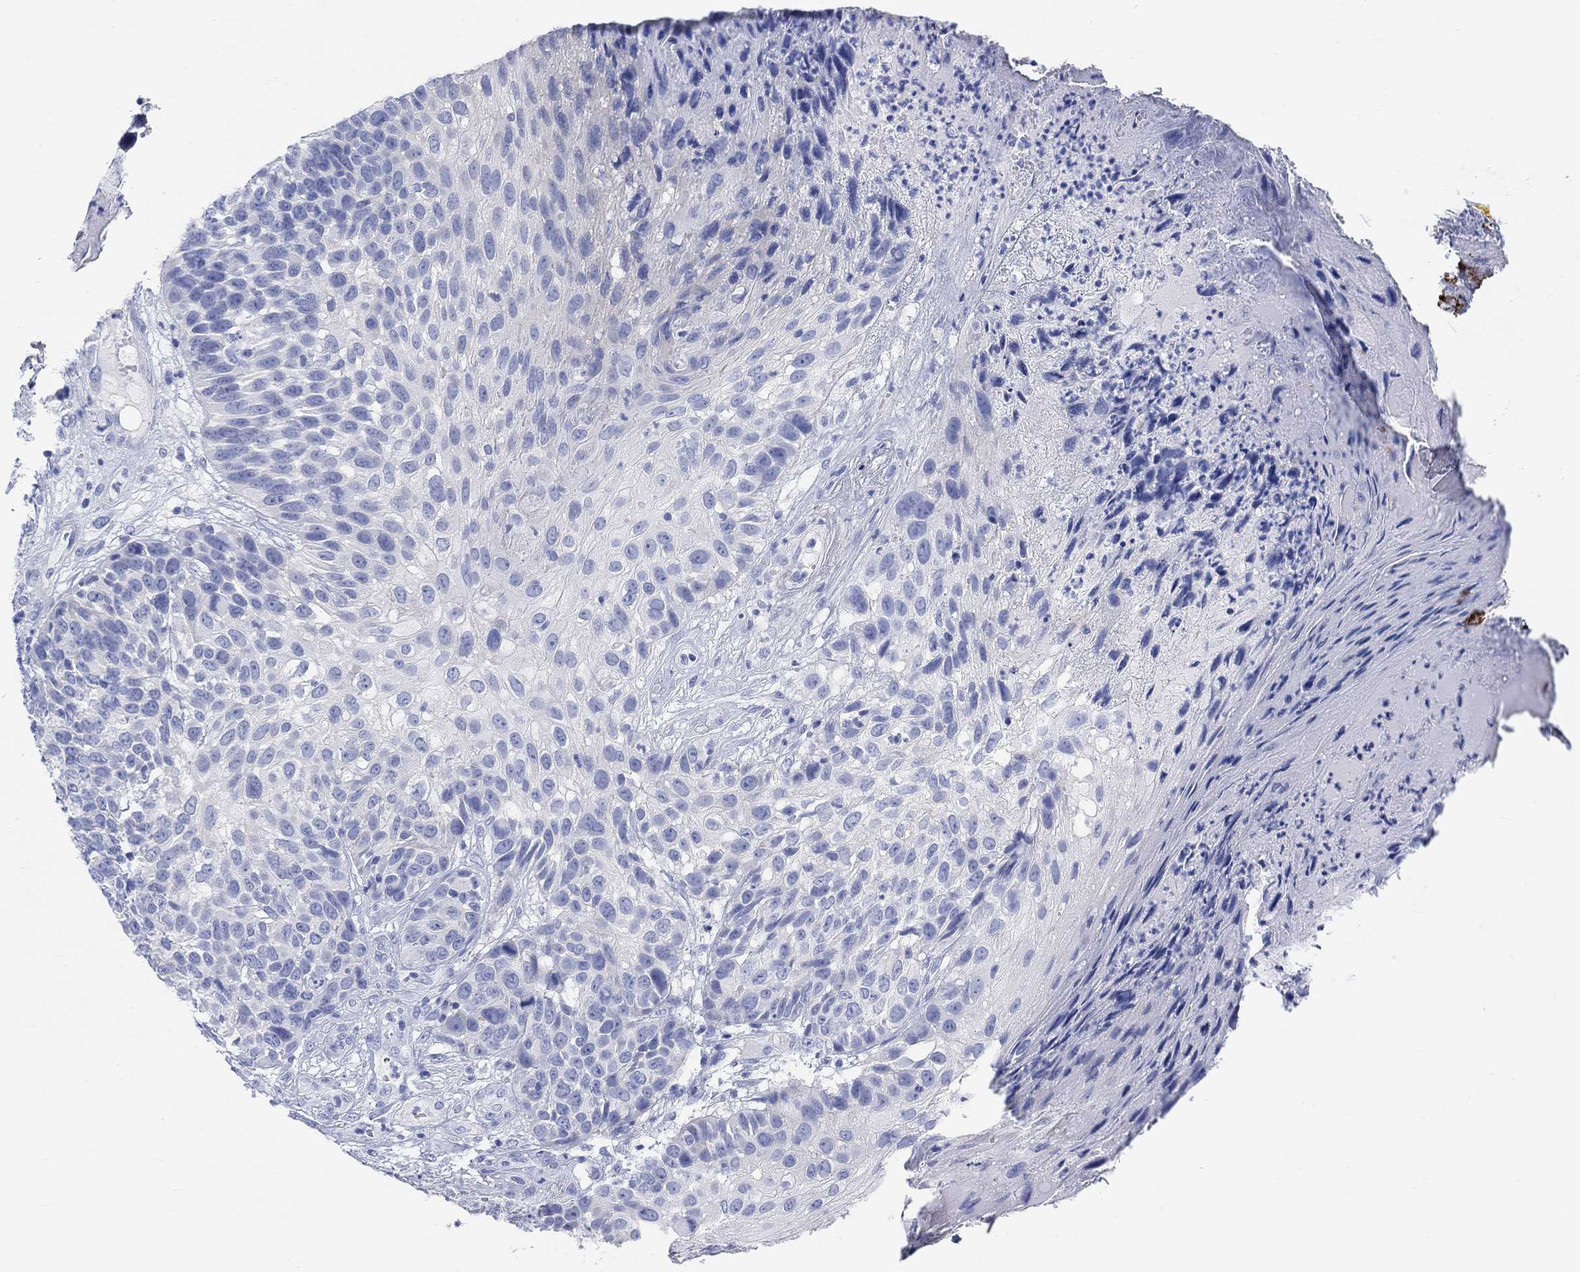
{"staining": {"intensity": "negative", "quantity": "none", "location": "none"}, "tissue": "skin cancer", "cell_type": "Tumor cells", "image_type": "cancer", "snomed": [{"axis": "morphology", "description": "Squamous cell carcinoma, NOS"}, {"axis": "topography", "description": "Skin"}], "caption": "There is no significant staining in tumor cells of squamous cell carcinoma (skin). (Stains: DAB (3,3'-diaminobenzidine) immunohistochemistry with hematoxylin counter stain, Microscopy: brightfield microscopy at high magnification).", "gene": "XIRP2", "patient": {"sex": "male", "age": 92}}